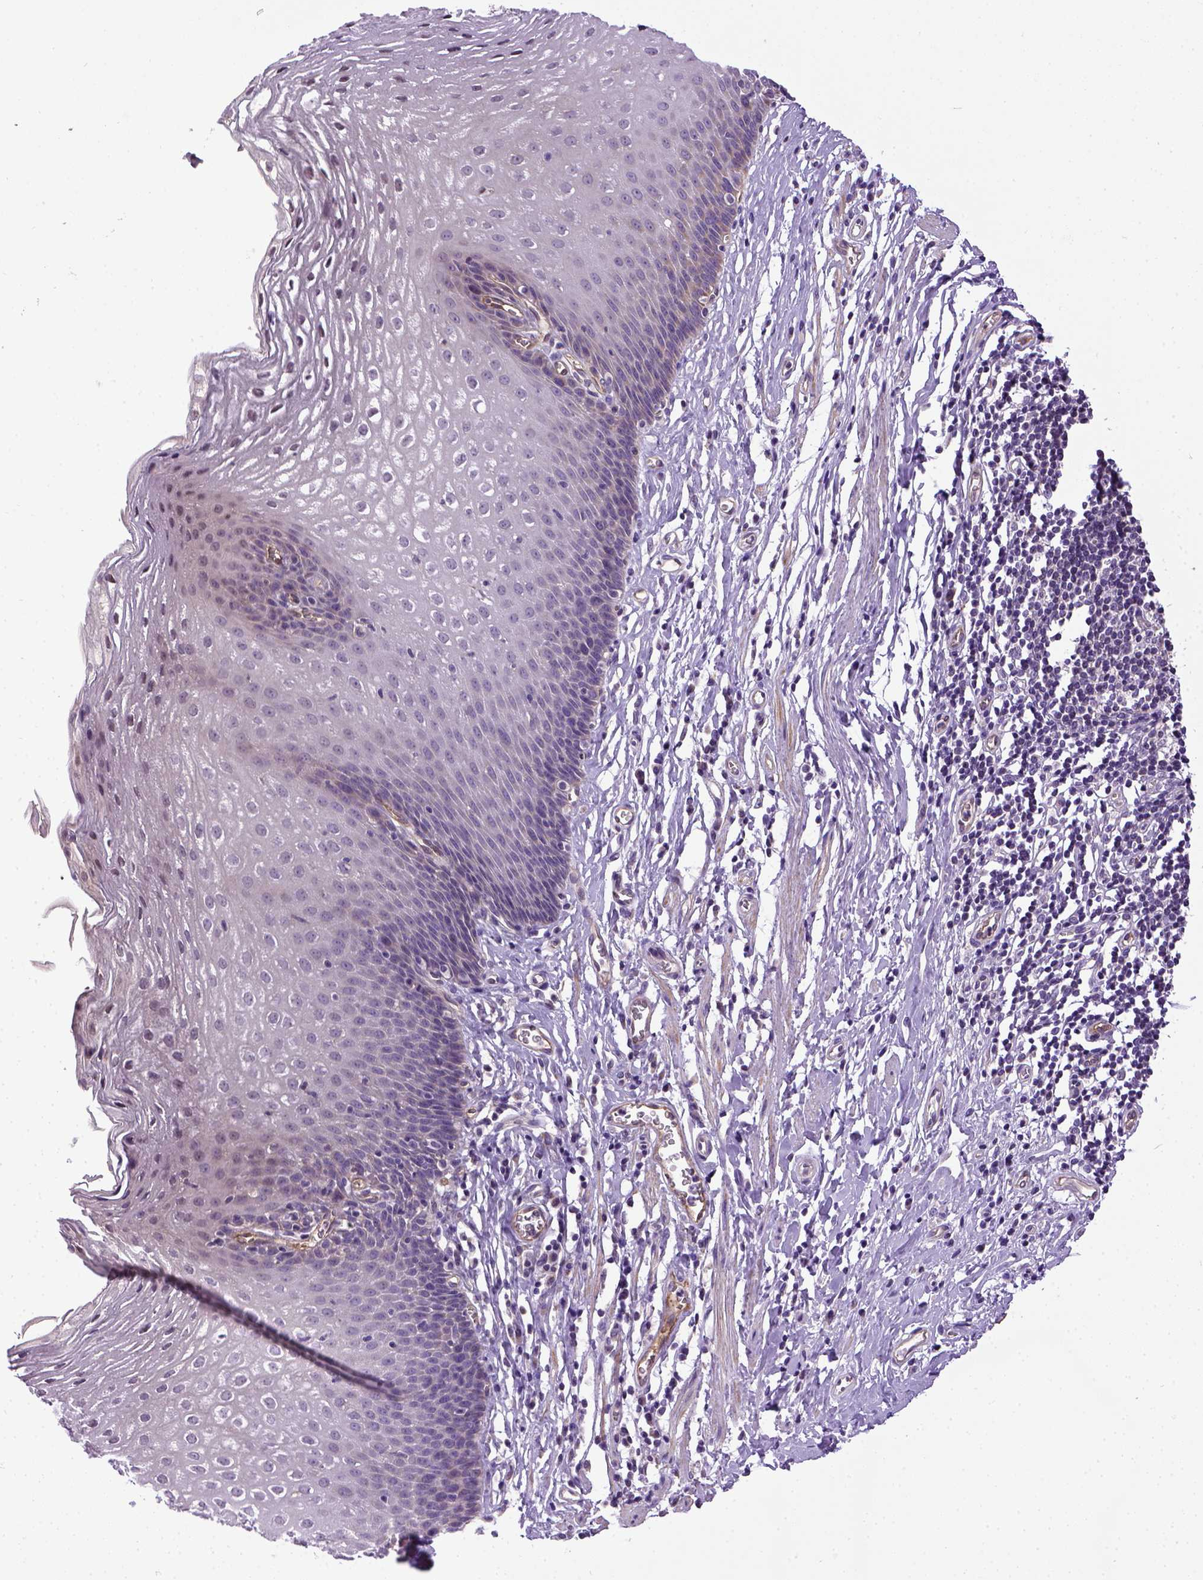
{"staining": {"intensity": "negative", "quantity": "none", "location": "none"}, "tissue": "esophagus", "cell_type": "Squamous epithelial cells", "image_type": "normal", "snomed": [{"axis": "morphology", "description": "Normal tissue, NOS"}, {"axis": "topography", "description": "Esophagus"}], "caption": "The photomicrograph exhibits no staining of squamous epithelial cells in normal esophagus. (DAB (3,3'-diaminobenzidine) IHC visualized using brightfield microscopy, high magnification).", "gene": "ENG", "patient": {"sex": "male", "age": 72}}